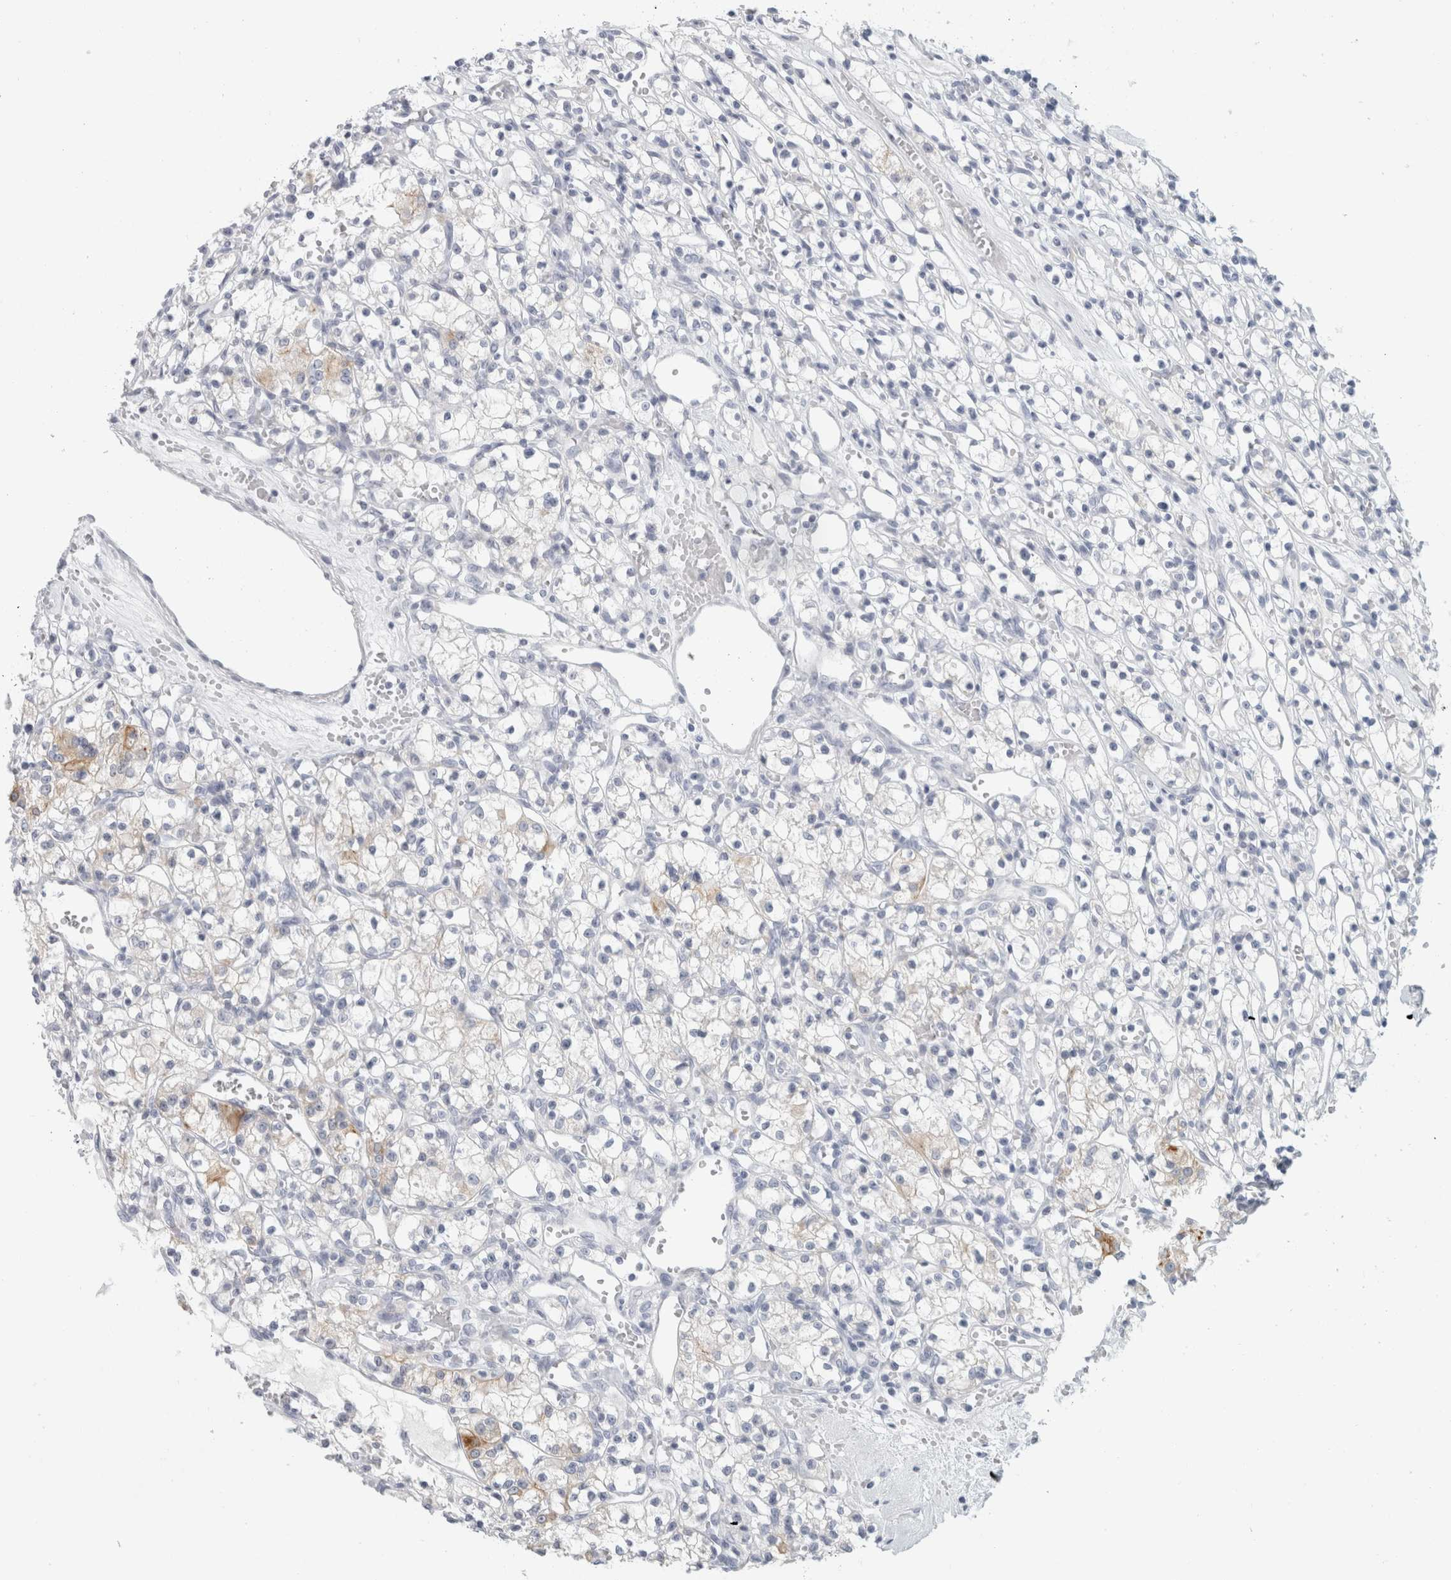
{"staining": {"intensity": "weak", "quantity": "<25%", "location": "cytoplasmic/membranous"}, "tissue": "renal cancer", "cell_type": "Tumor cells", "image_type": "cancer", "snomed": [{"axis": "morphology", "description": "Adenocarcinoma, NOS"}, {"axis": "topography", "description": "Kidney"}], "caption": "Histopathology image shows no significant protein staining in tumor cells of renal adenocarcinoma.", "gene": "SLC28A3", "patient": {"sex": "female", "age": 59}}